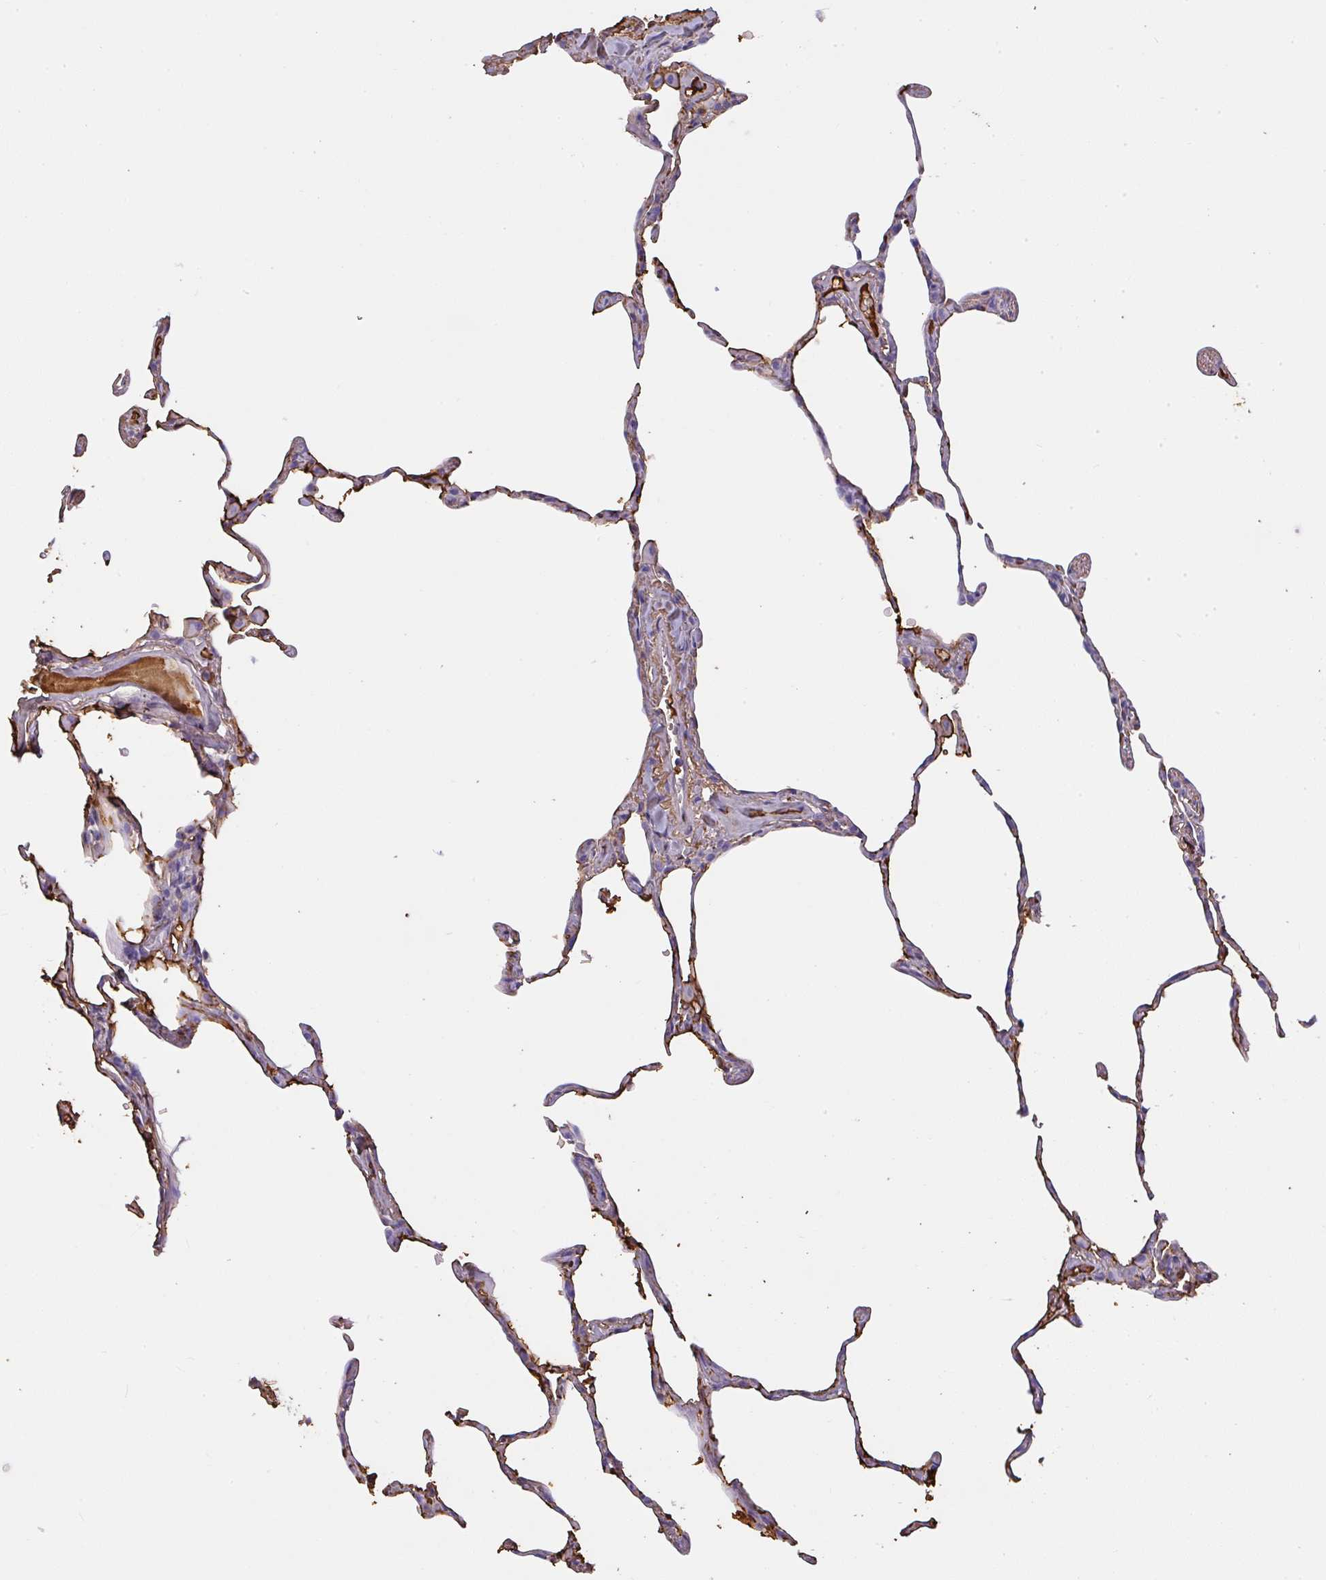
{"staining": {"intensity": "moderate", "quantity": "<25%", "location": "cytoplasmic/membranous"}, "tissue": "lung", "cell_type": "Alveolar cells", "image_type": "normal", "snomed": [{"axis": "morphology", "description": "Normal tissue, NOS"}, {"axis": "topography", "description": "Lung"}], "caption": "Lung stained with IHC demonstrates moderate cytoplasmic/membranous expression in approximately <25% of alveolar cells. The protein of interest is stained brown, and the nuclei are stained in blue (DAB IHC with brightfield microscopy, high magnification).", "gene": "SMYD5", "patient": {"sex": "female", "age": 57}}